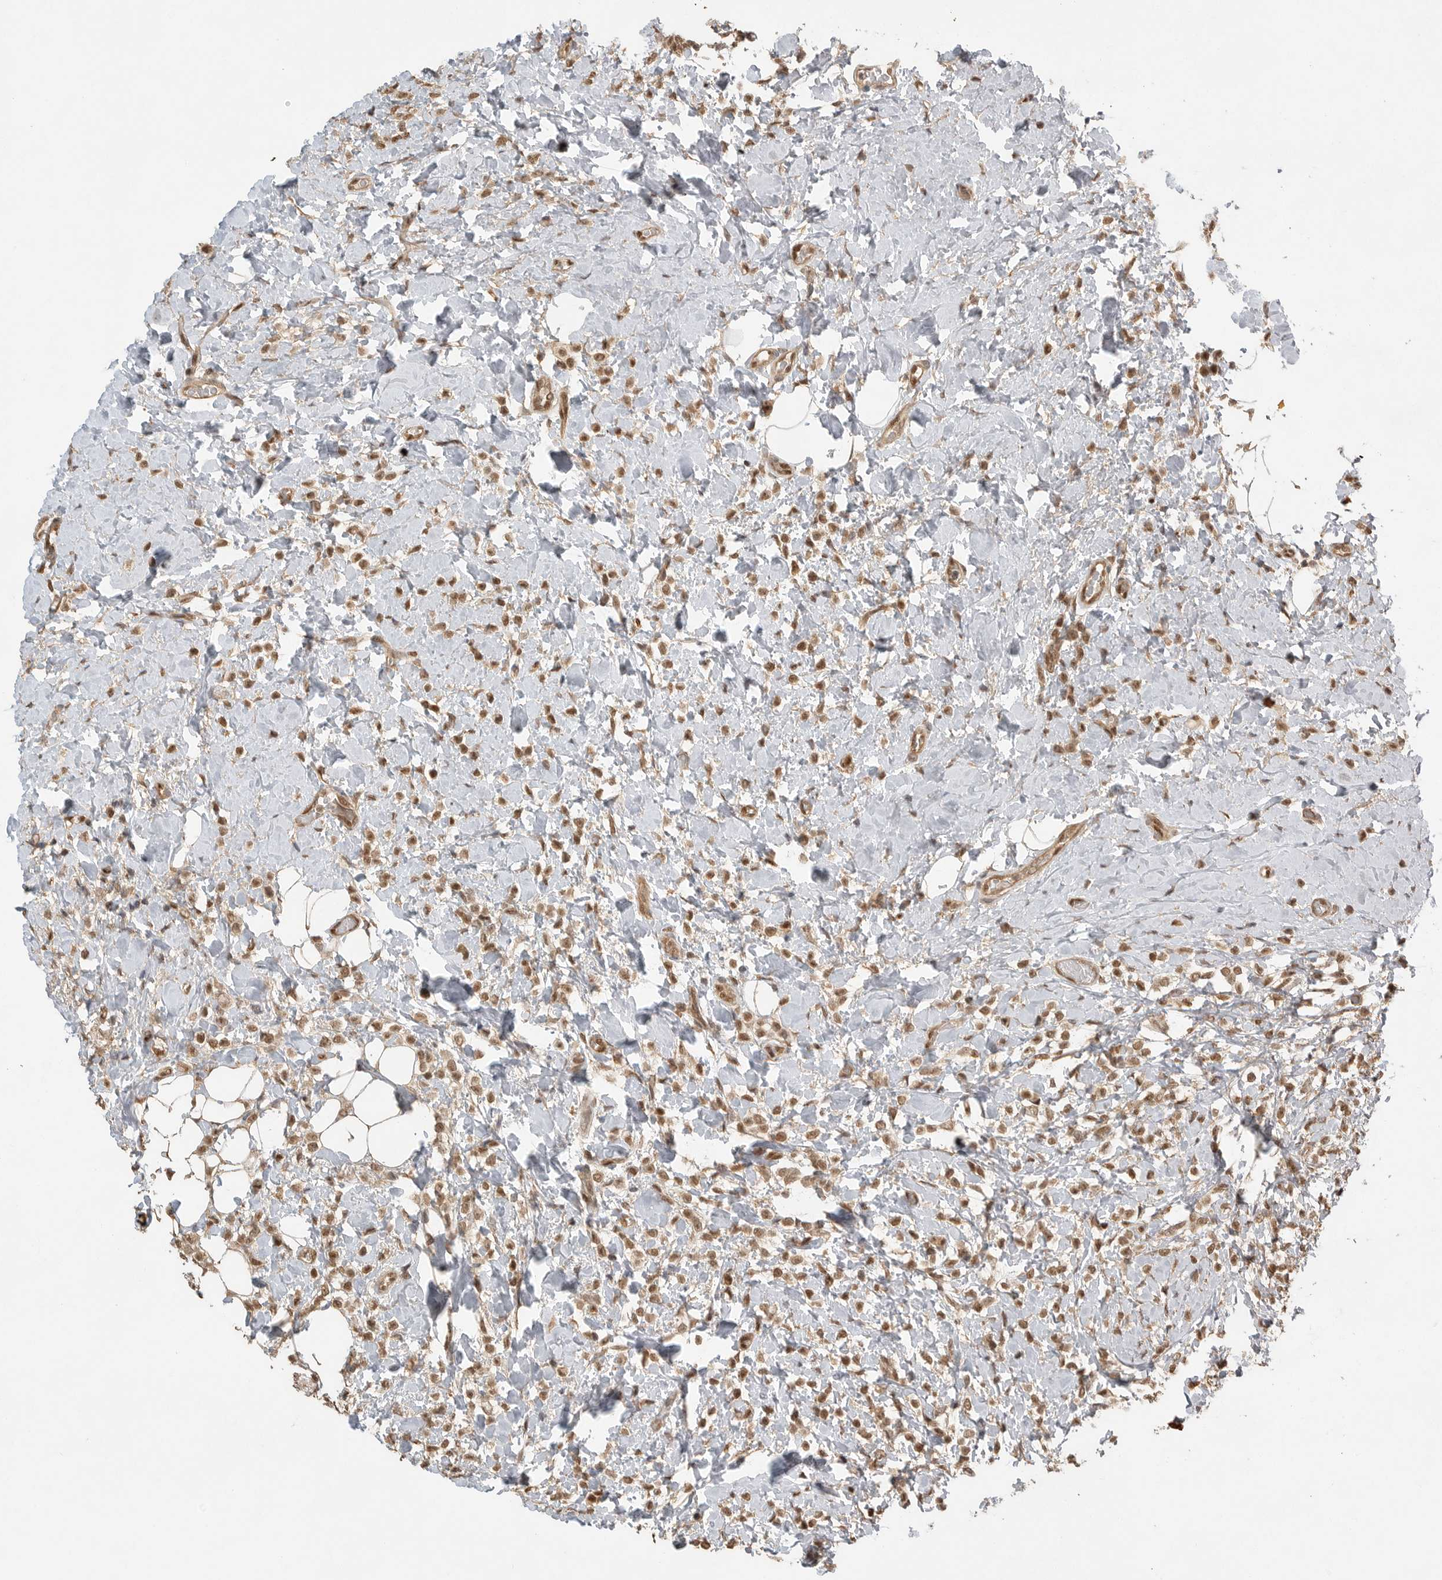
{"staining": {"intensity": "moderate", "quantity": ">75%", "location": "cytoplasmic/membranous,nuclear"}, "tissue": "breast cancer", "cell_type": "Tumor cells", "image_type": "cancer", "snomed": [{"axis": "morphology", "description": "Normal tissue, NOS"}, {"axis": "morphology", "description": "Lobular carcinoma"}, {"axis": "topography", "description": "Breast"}], "caption": "Breast cancer (lobular carcinoma) stained with DAB IHC exhibits medium levels of moderate cytoplasmic/membranous and nuclear expression in approximately >75% of tumor cells.", "gene": "DFFA", "patient": {"sex": "female", "age": 50}}